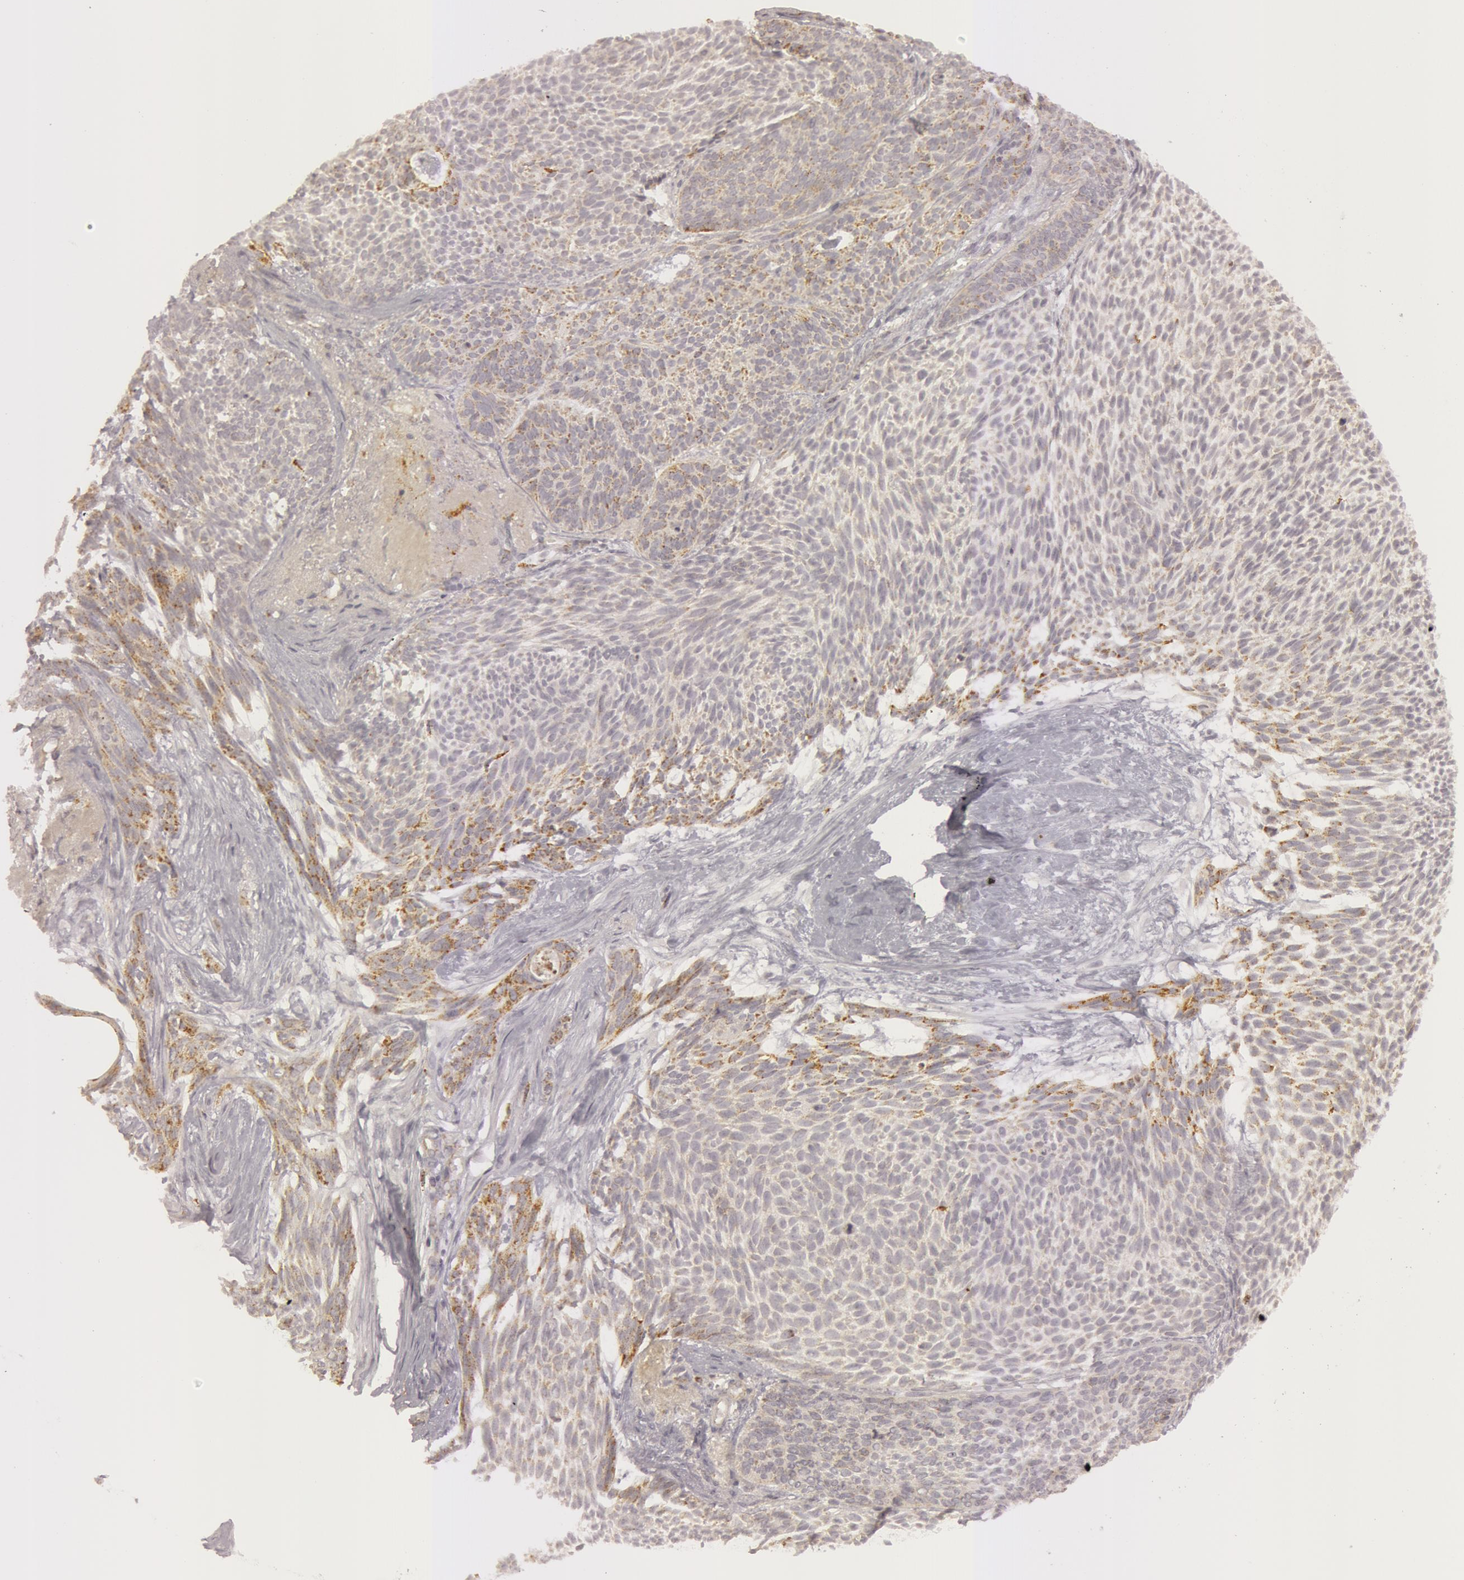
{"staining": {"intensity": "weak", "quantity": ">75%", "location": "cytoplasmic/membranous"}, "tissue": "skin cancer", "cell_type": "Tumor cells", "image_type": "cancer", "snomed": [{"axis": "morphology", "description": "Basal cell carcinoma"}, {"axis": "topography", "description": "Skin"}], "caption": "The immunohistochemical stain highlights weak cytoplasmic/membranous expression in tumor cells of skin cancer tissue.", "gene": "C7", "patient": {"sex": "male", "age": 84}}